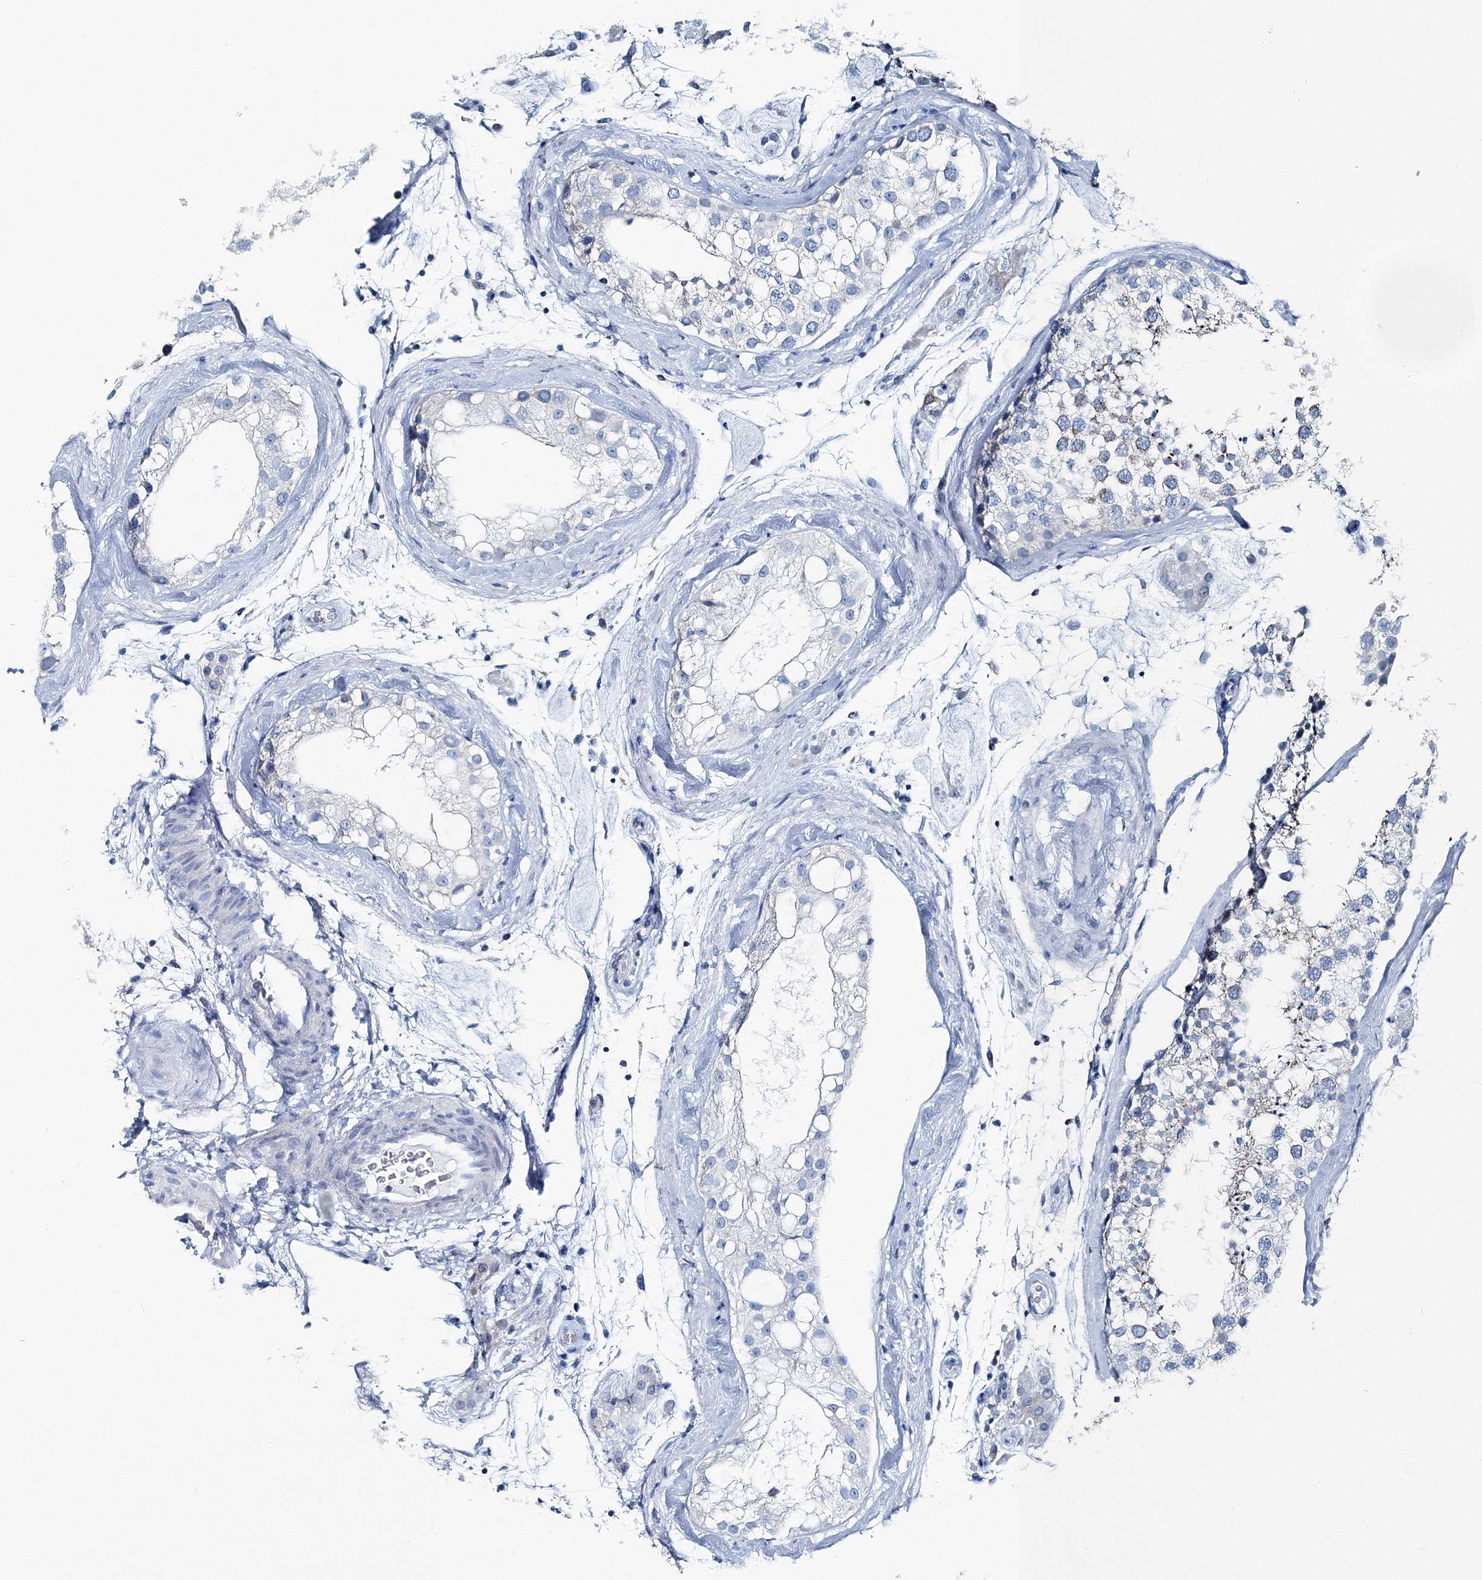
{"staining": {"intensity": "moderate", "quantity": "<25%", "location": "cytoplasmic/membranous"}, "tissue": "testis", "cell_type": "Cells in seminiferous ducts", "image_type": "normal", "snomed": [{"axis": "morphology", "description": "Normal tissue, NOS"}, {"axis": "topography", "description": "Testis"}], "caption": "Human testis stained for a protein (brown) demonstrates moderate cytoplasmic/membranous positive expression in approximately <25% of cells in seminiferous ducts.", "gene": "GABARAPL2", "patient": {"sex": "male", "age": 46}}